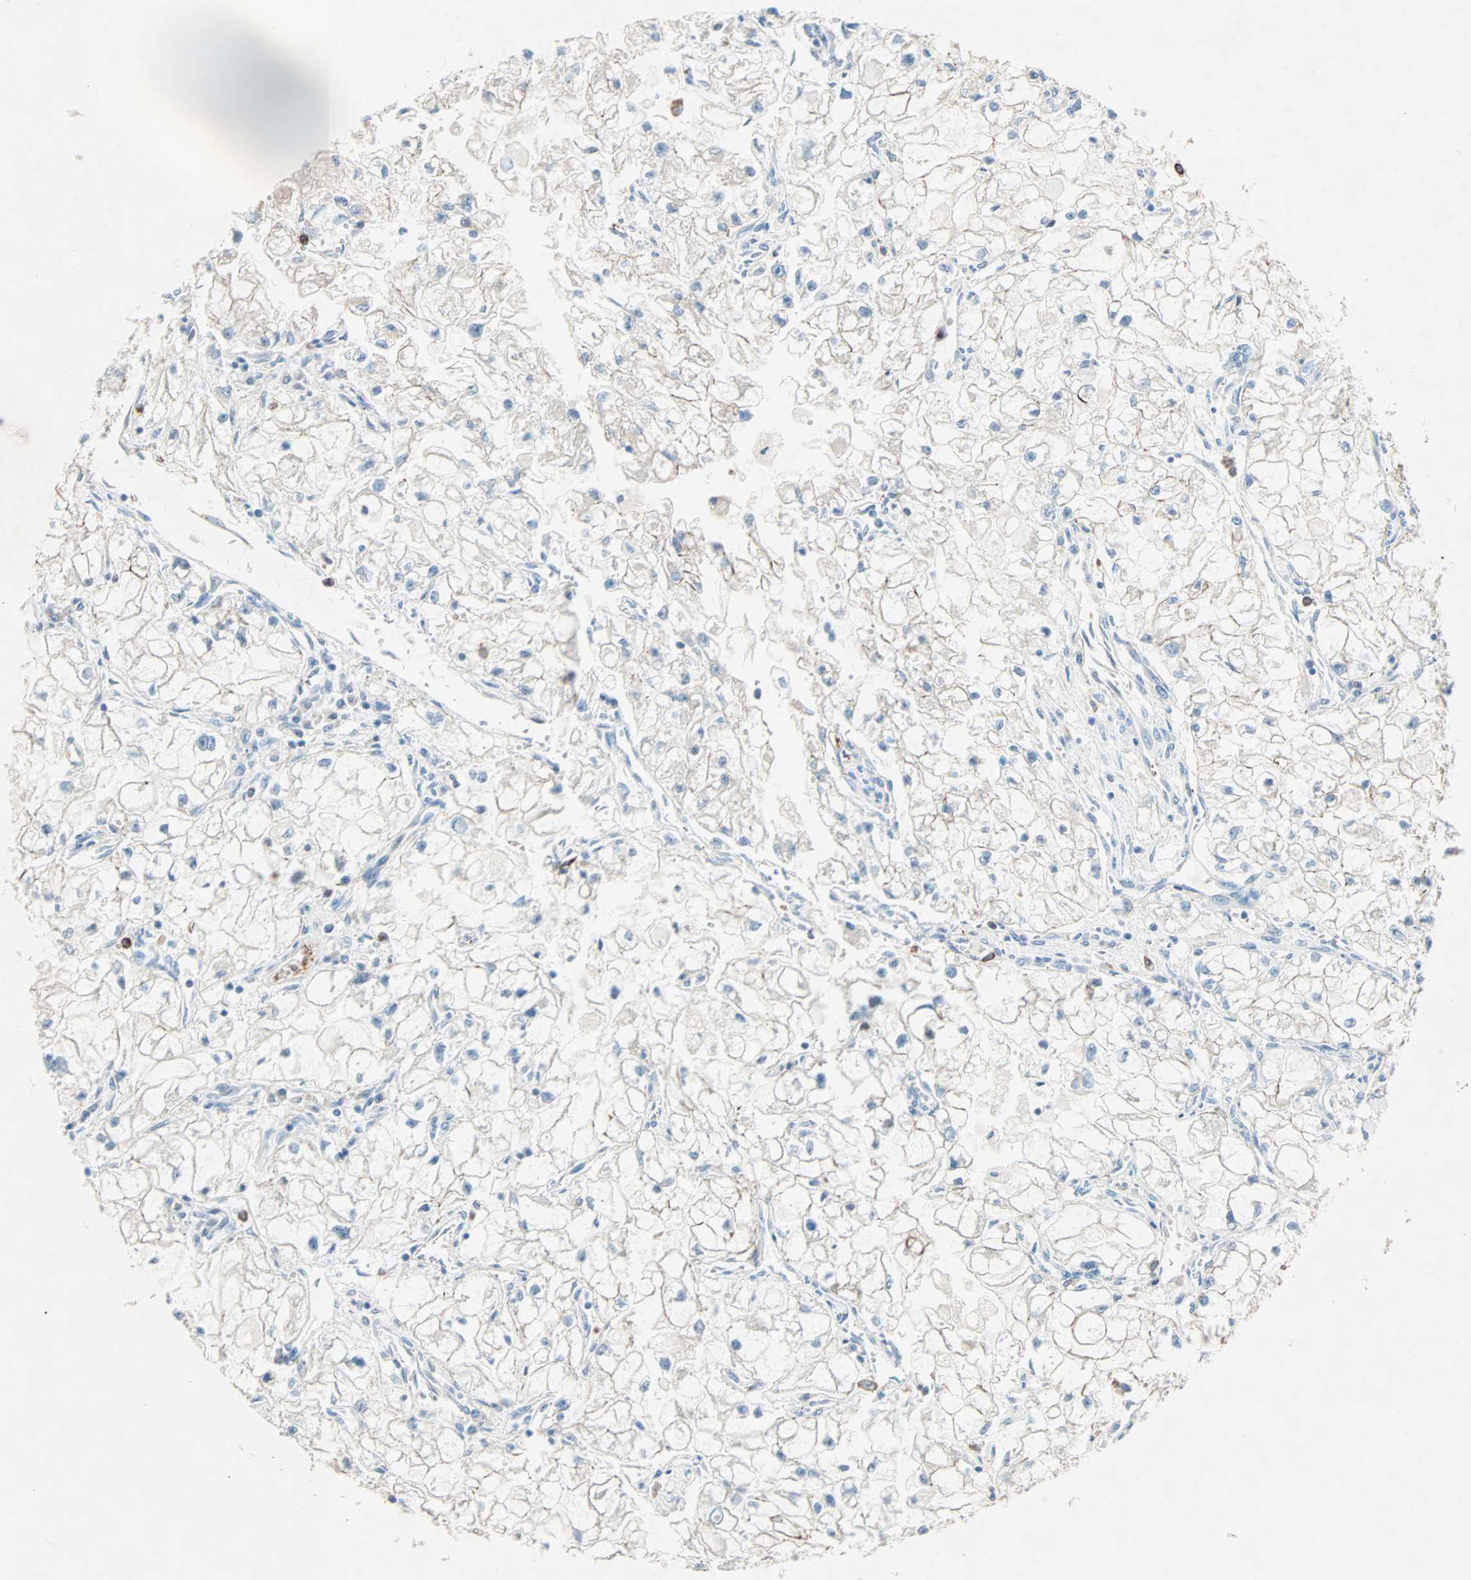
{"staining": {"intensity": "weak", "quantity": "25%-75%", "location": "cytoplasmic/membranous"}, "tissue": "renal cancer", "cell_type": "Tumor cells", "image_type": "cancer", "snomed": [{"axis": "morphology", "description": "Adenocarcinoma, NOS"}, {"axis": "topography", "description": "Kidney"}], "caption": "Immunohistochemical staining of renal cancer reveals weak cytoplasmic/membranous protein positivity in about 25%-75% of tumor cells.", "gene": "LY6G6F", "patient": {"sex": "female", "age": 70}}